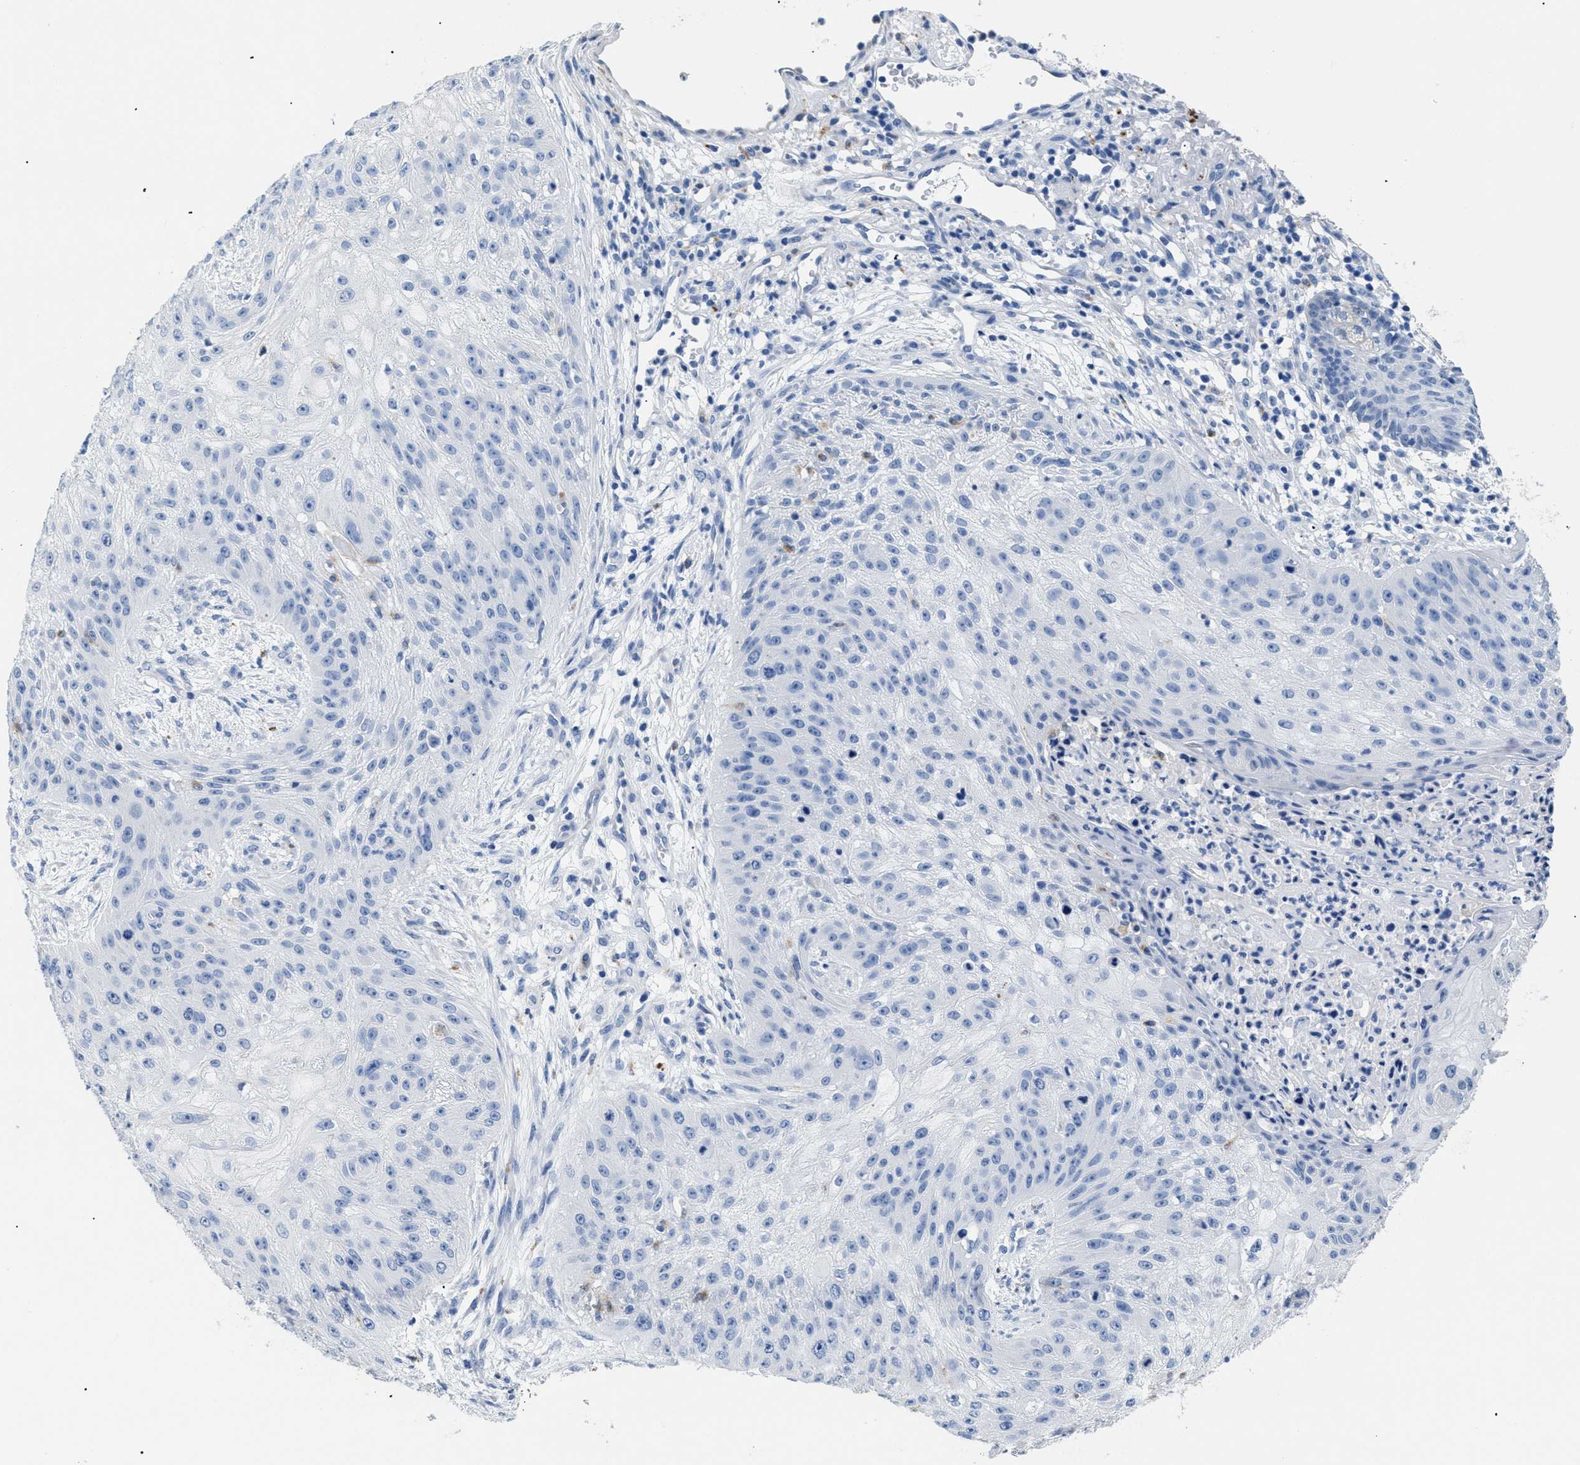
{"staining": {"intensity": "negative", "quantity": "none", "location": "none"}, "tissue": "skin cancer", "cell_type": "Tumor cells", "image_type": "cancer", "snomed": [{"axis": "morphology", "description": "Squamous cell carcinoma, NOS"}, {"axis": "topography", "description": "Skin"}], "caption": "Immunohistochemistry micrograph of skin cancer stained for a protein (brown), which reveals no staining in tumor cells.", "gene": "APOBEC2", "patient": {"sex": "female", "age": 80}}